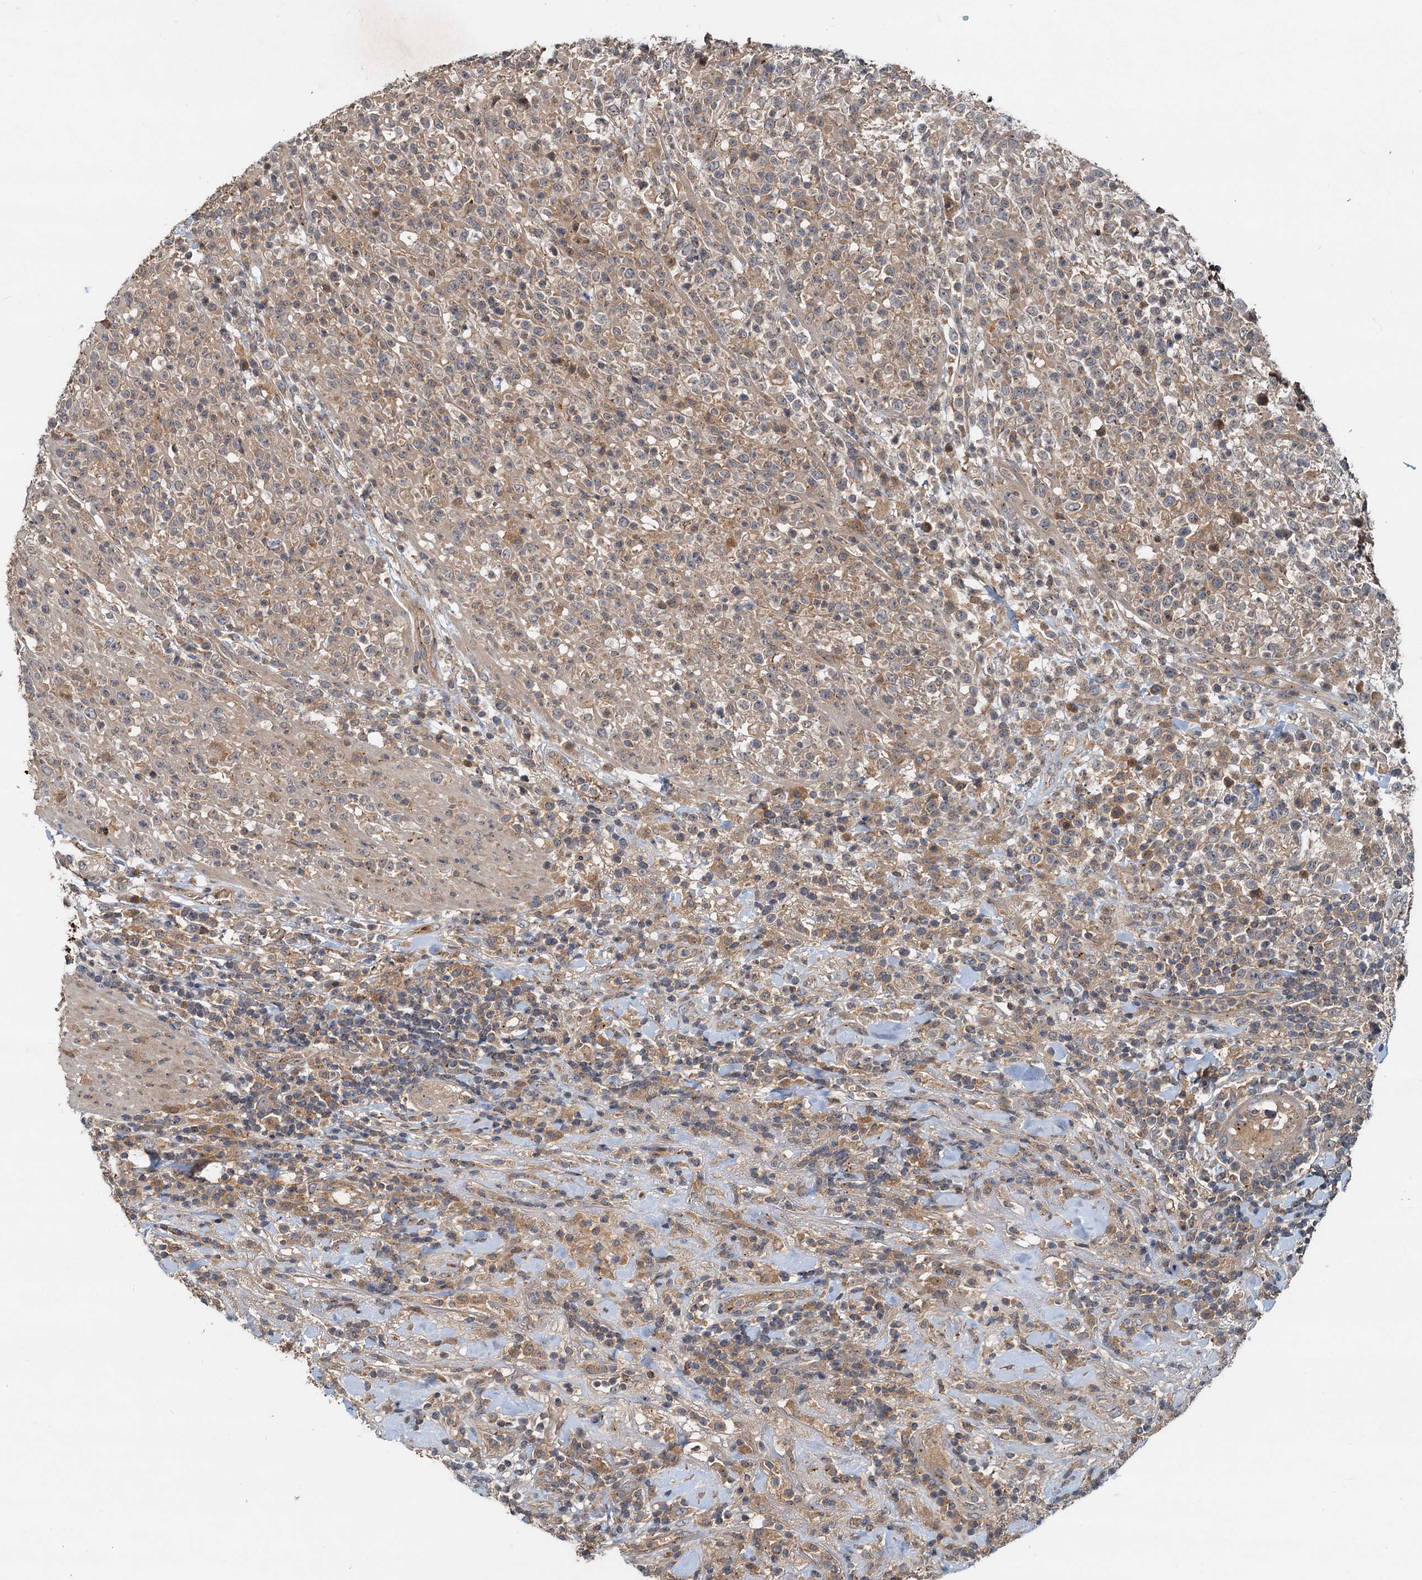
{"staining": {"intensity": "weak", "quantity": "<25%", "location": "cytoplasmic/membranous"}, "tissue": "lymphoma", "cell_type": "Tumor cells", "image_type": "cancer", "snomed": [{"axis": "morphology", "description": "Malignant lymphoma, non-Hodgkin's type, High grade"}, {"axis": "topography", "description": "Colon"}], "caption": "The histopathology image displays no significant staining in tumor cells of malignant lymphoma, non-Hodgkin's type (high-grade).", "gene": "CEP68", "patient": {"sex": "female", "age": 53}}